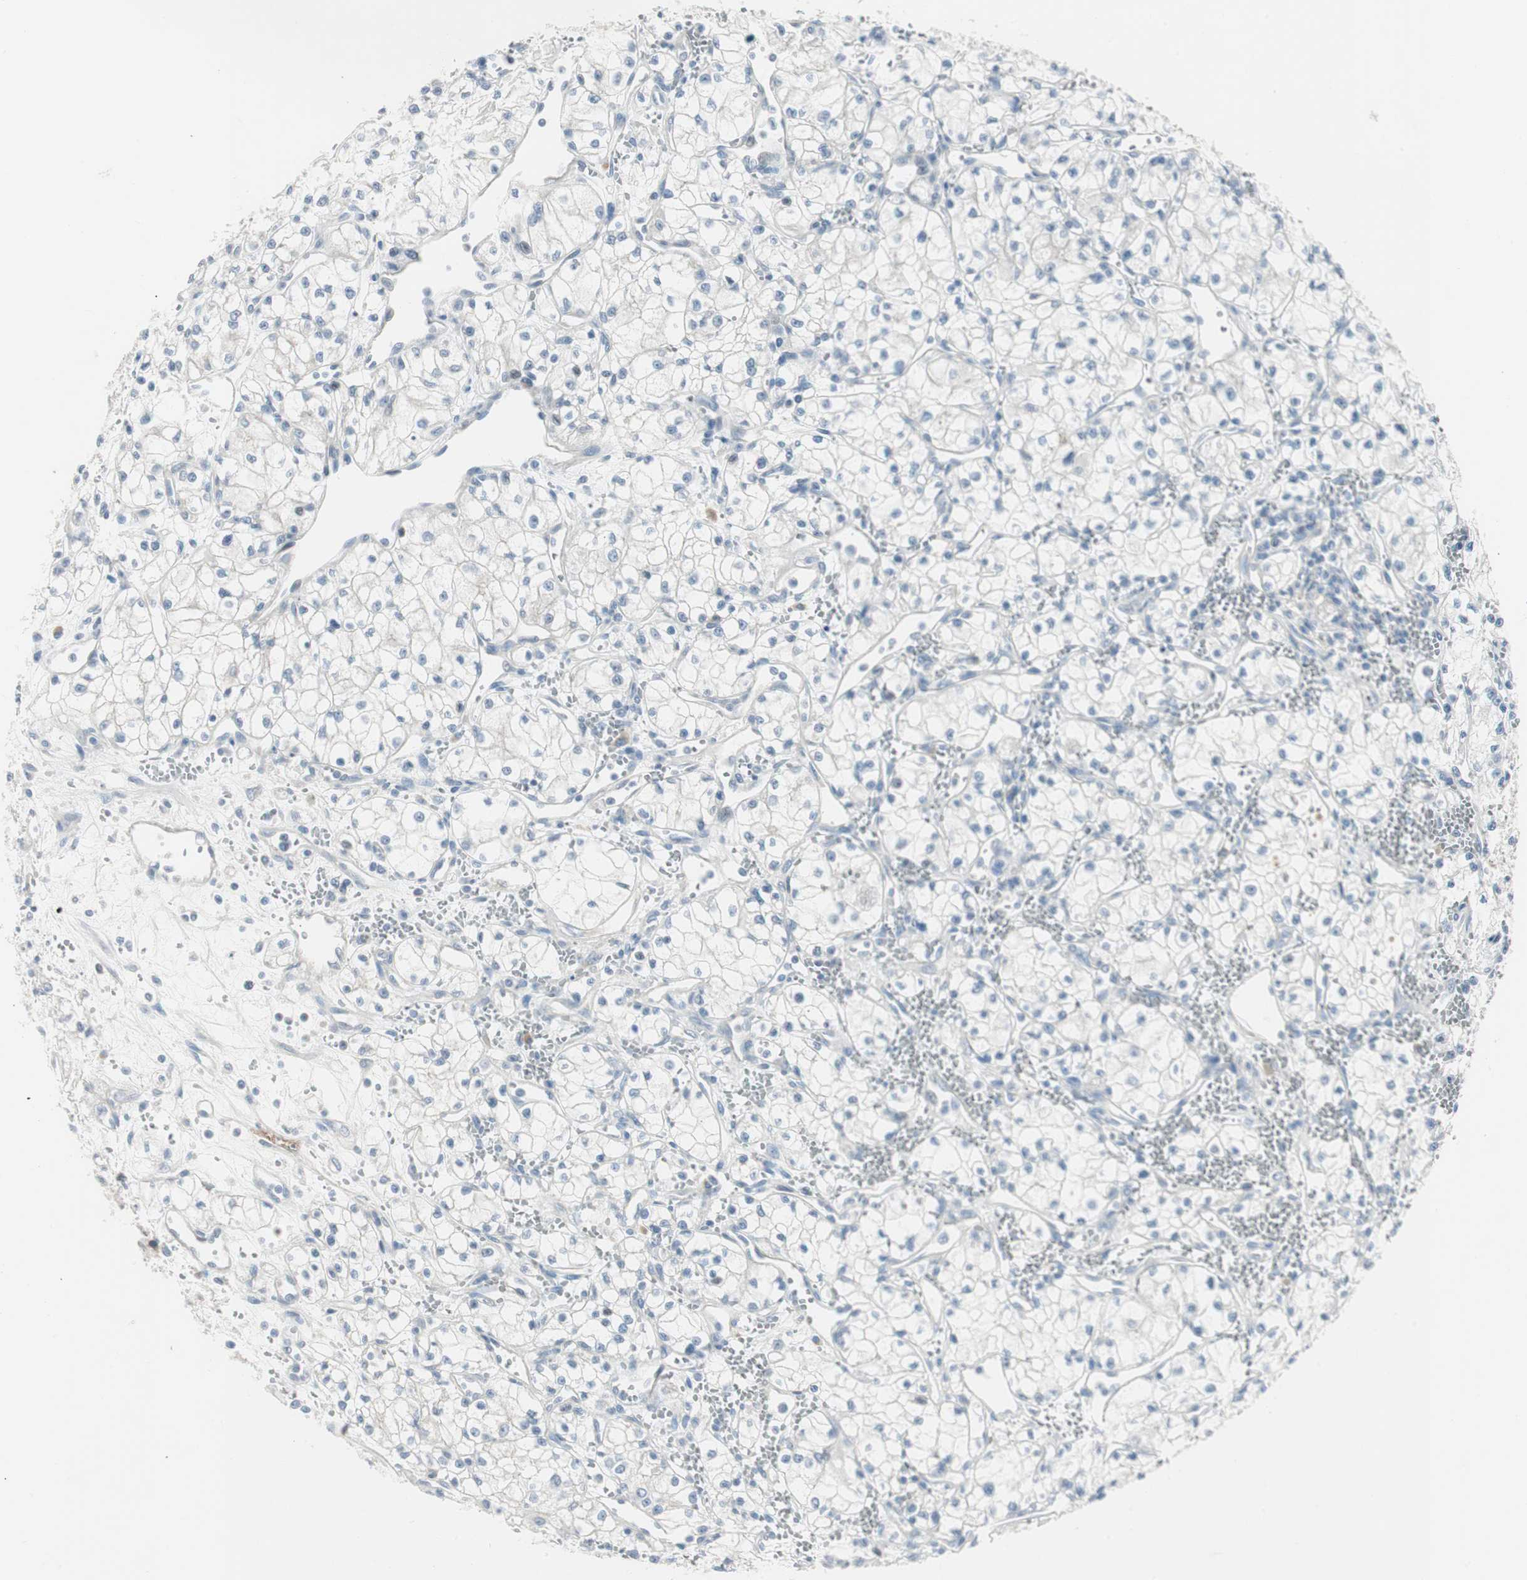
{"staining": {"intensity": "negative", "quantity": "none", "location": "none"}, "tissue": "renal cancer", "cell_type": "Tumor cells", "image_type": "cancer", "snomed": [{"axis": "morphology", "description": "Normal tissue, NOS"}, {"axis": "morphology", "description": "Adenocarcinoma, NOS"}, {"axis": "topography", "description": "Kidney"}], "caption": "This image is of renal adenocarcinoma stained with immunohistochemistry (IHC) to label a protein in brown with the nuclei are counter-stained blue. There is no expression in tumor cells.", "gene": "SPINK4", "patient": {"sex": "male", "age": 59}}